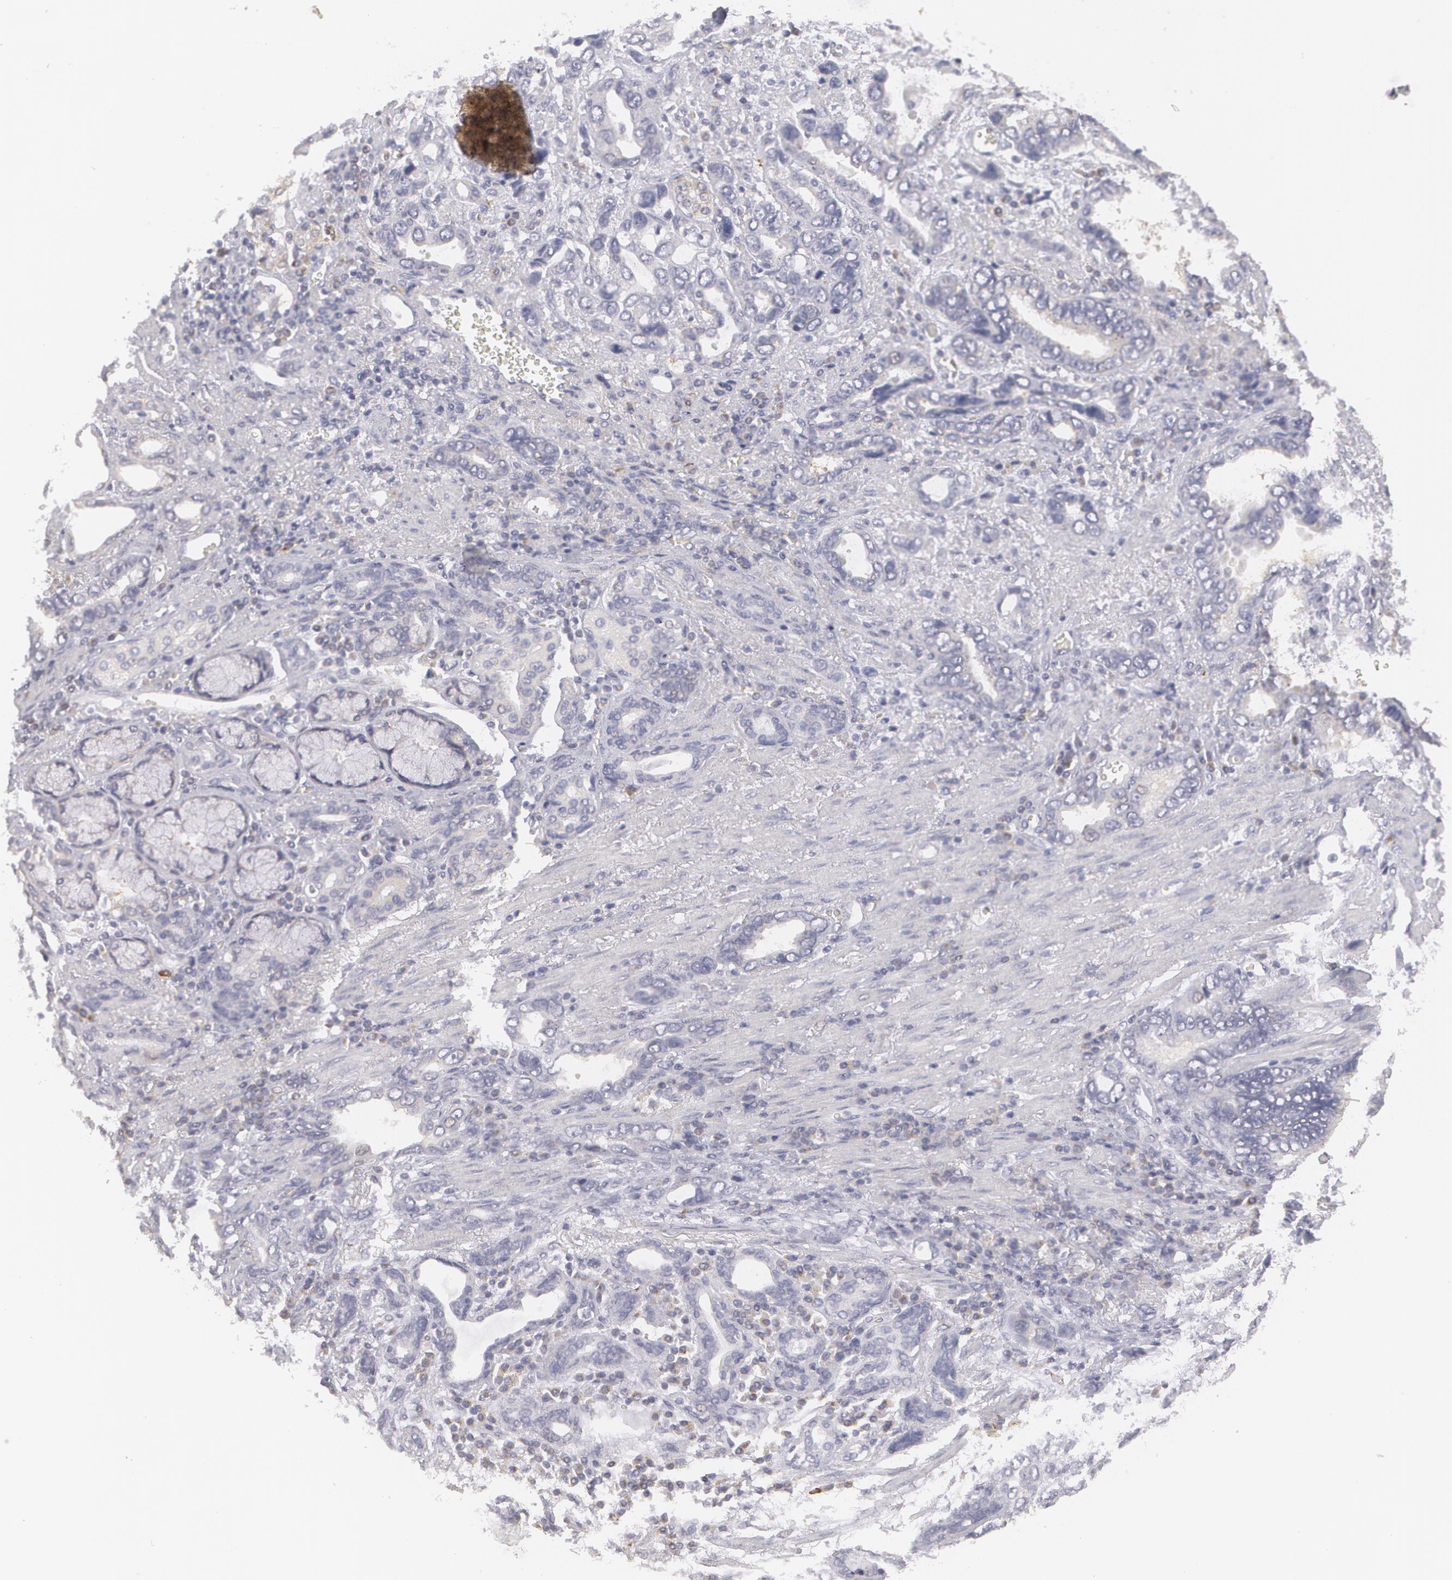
{"staining": {"intensity": "negative", "quantity": "none", "location": "none"}, "tissue": "stomach cancer", "cell_type": "Tumor cells", "image_type": "cancer", "snomed": [{"axis": "morphology", "description": "Adenocarcinoma, NOS"}, {"axis": "topography", "description": "Stomach"}], "caption": "An image of human stomach cancer is negative for staining in tumor cells.", "gene": "MBNL3", "patient": {"sex": "male", "age": 78}}